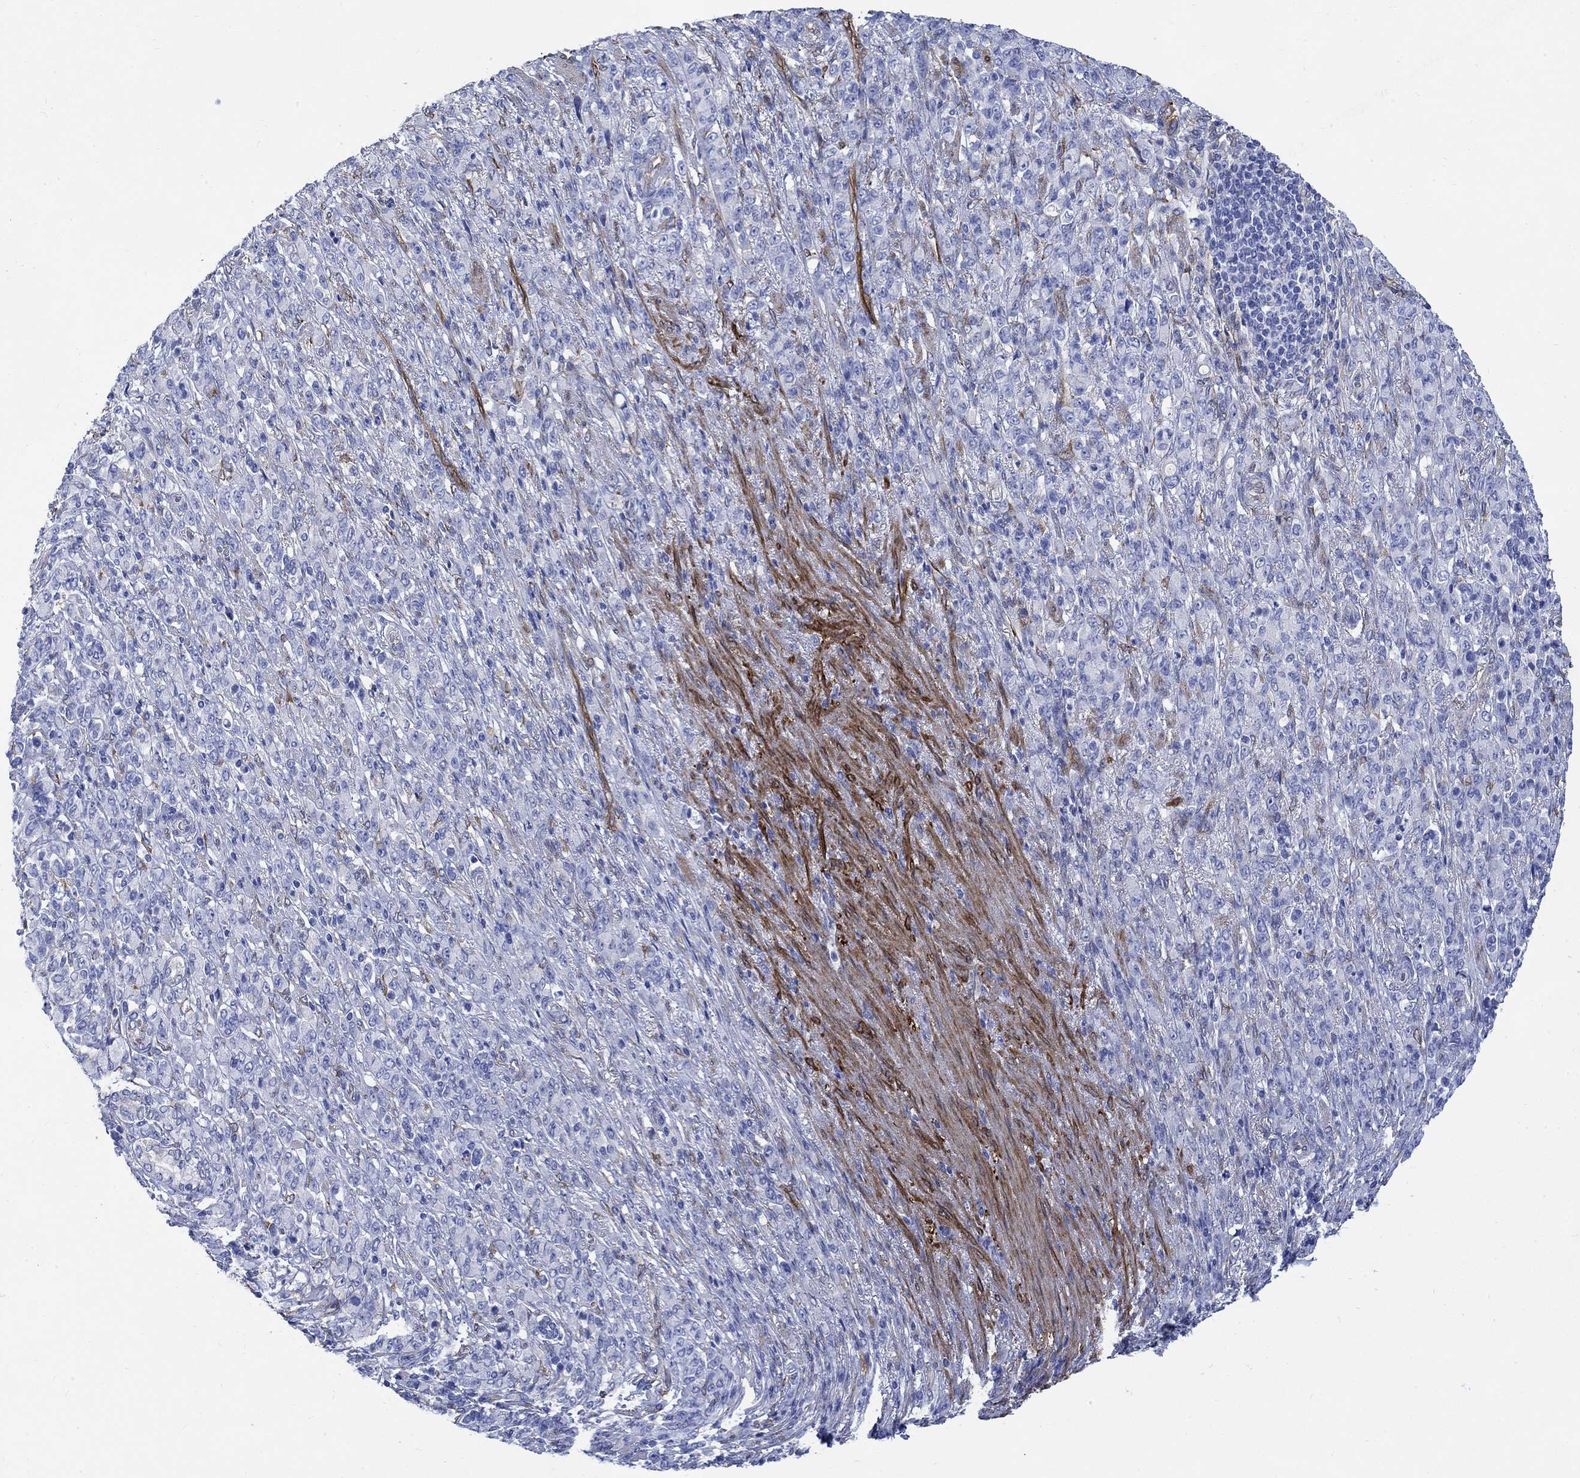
{"staining": {"intensity": "negative", "quantity": "none", "location": "none"}, "tissue": "stomach cancer", "cell_type": "Tumor cells", "image_type": "cancer", "snomed": [{"axis": "morphology", "description": "Normal tissue, NOS"}, {"axis": "morphology", "description": "Adenocarcinoma, NOS"}, {"axis": "topography", "description": "Stomach"}], "caption": "Protein analysis of stomach adenocarcinoma displays no significant staining in tumor cells.", "gene": "TGM2", "patient": {"sex": "female", "age": 79}}